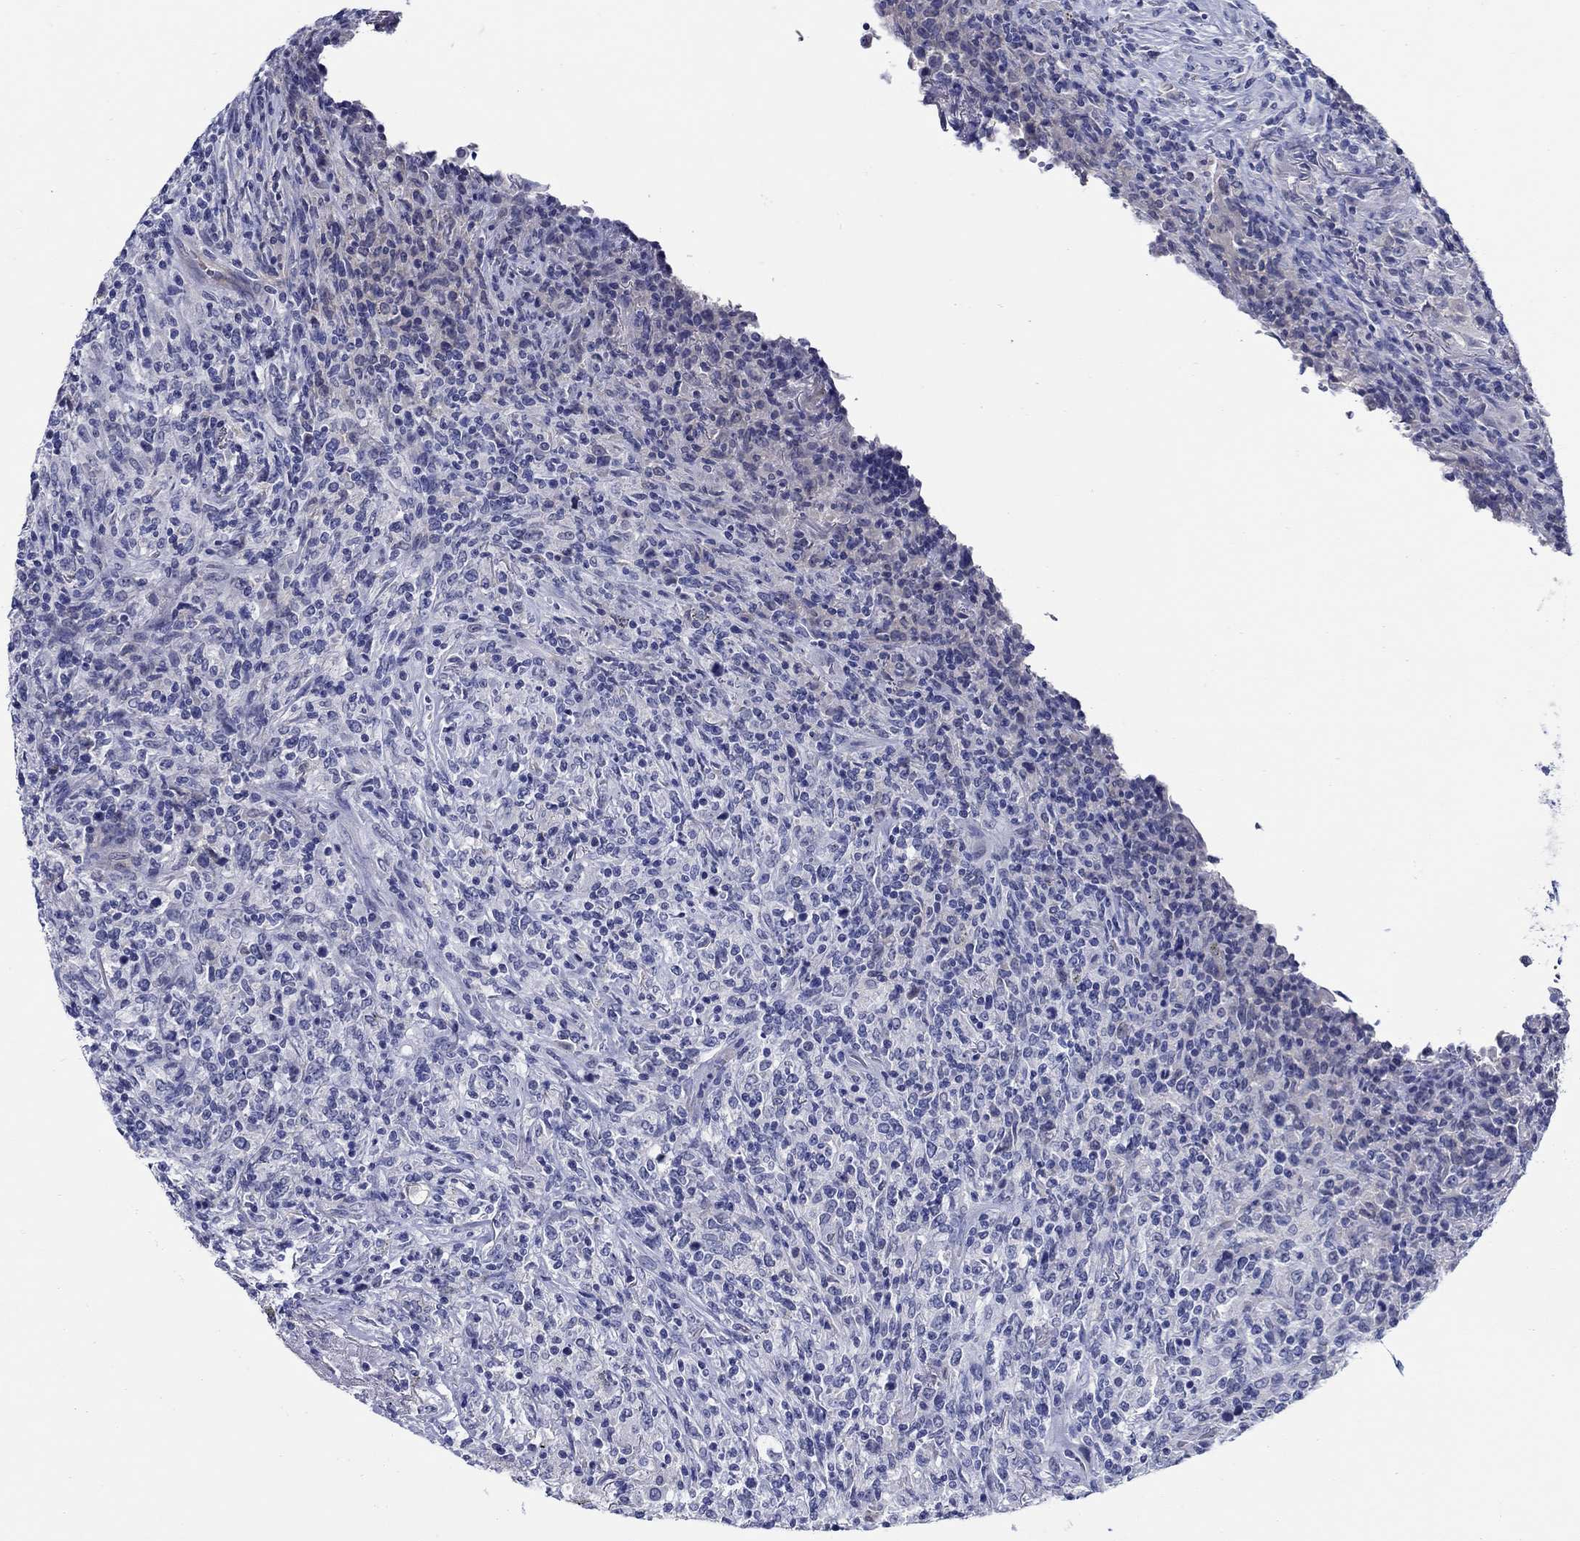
{"staining": {"intensity": "negative", "quantity": "none", "location": "none"}, "tissue": "lymphoma", "cell_type": "Tumor cells", "image_type": "cancer", "snomed": [{"axis": "morphology", "description": "Malignant lymphoma, non-Hodgkin's type, High grade"}, {"axis": "topography", "description": "Lung"}], "caption": "This is an IHC image of human lymphoma. There is no staining in tumor cells.", "gene": "MC2R", "patient": {"sex": "male", "age": 79}}